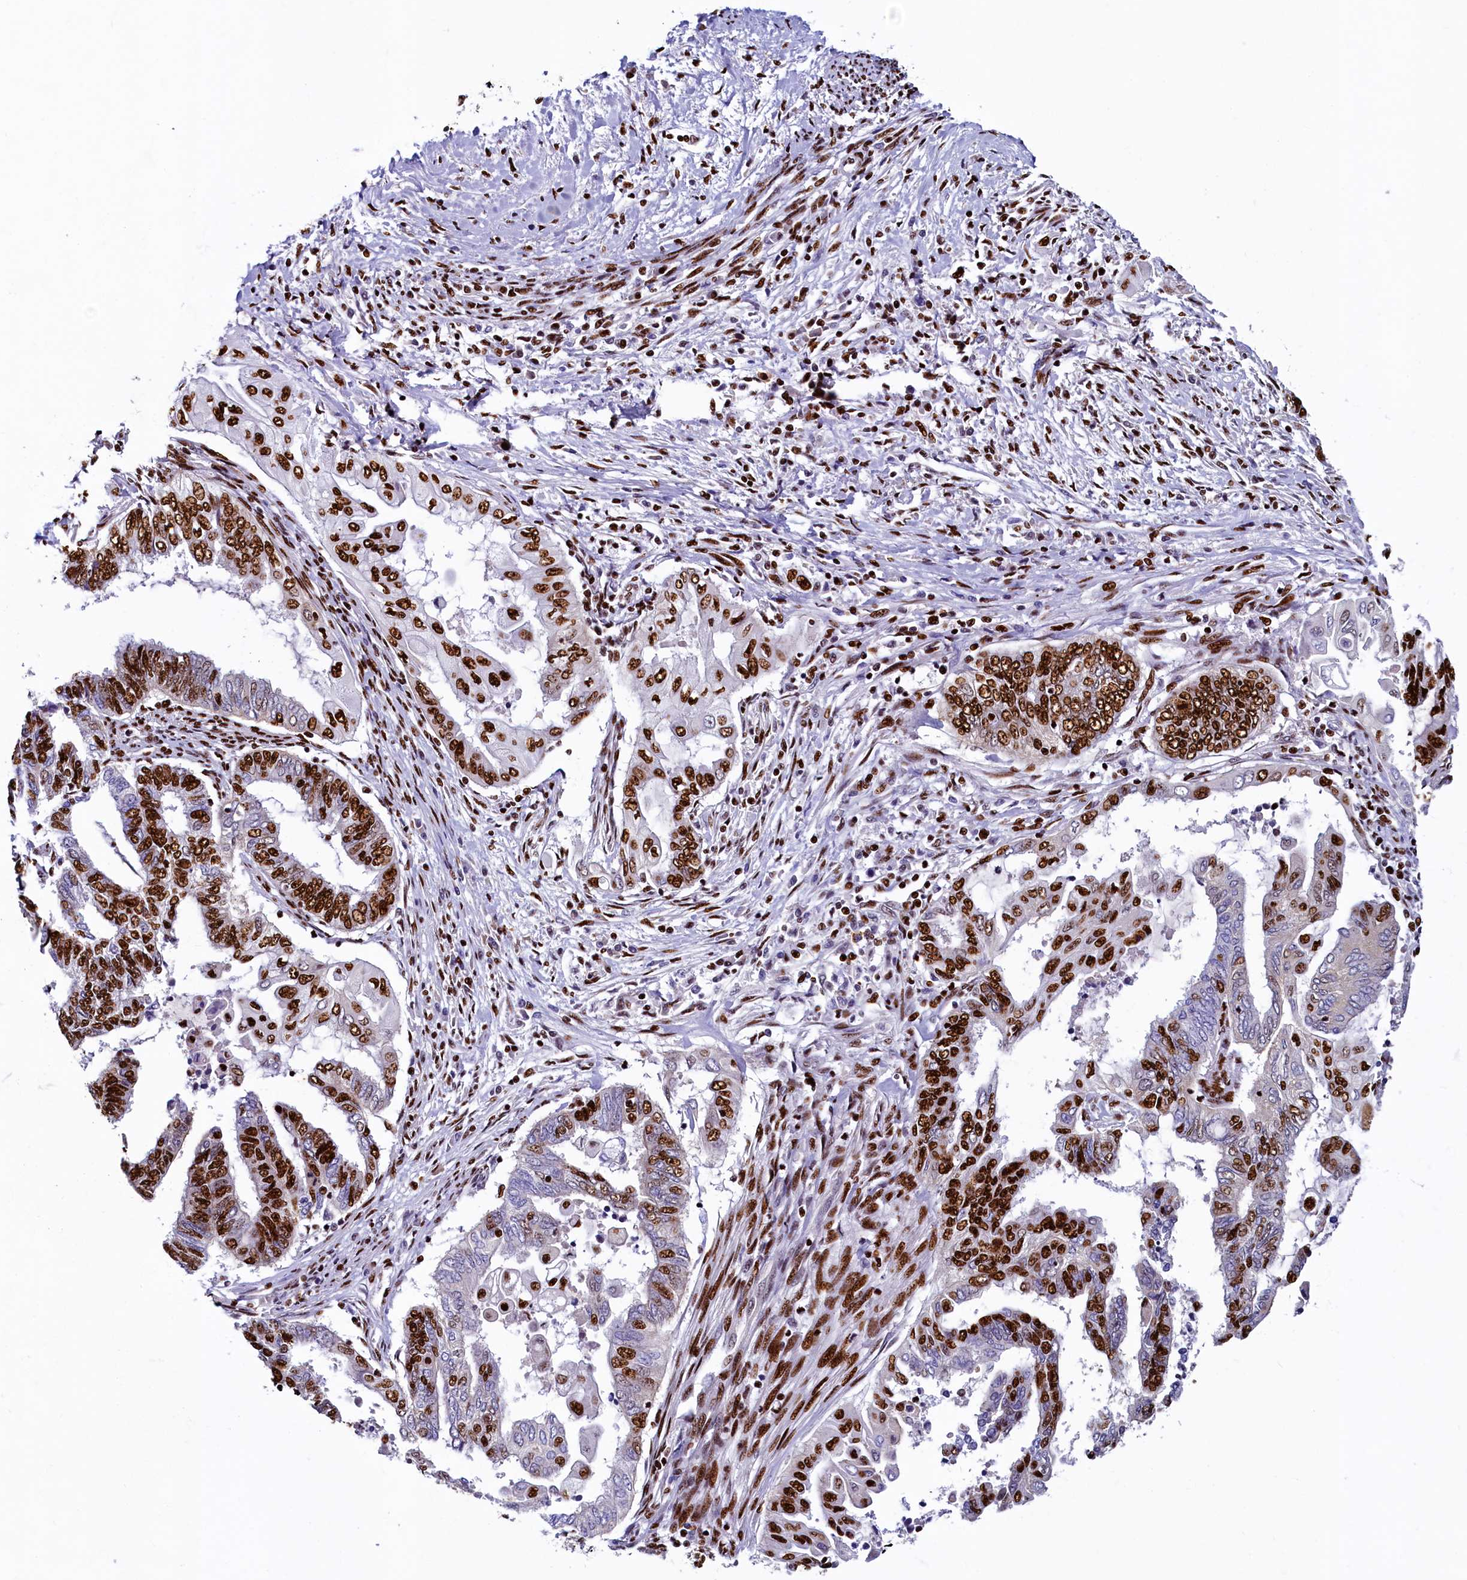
{"staining": {"intensity": "strong", "quantity": "25%-75%", "location": "nuclear"}, "tissue": "endometrial cancer", "cell_type": "Tumor cells", "image_type": "cancer", "snomed": [{"axis": "morphology", "description": "Adenocarcinoma, NOS"}, {"axis": "topography", "description": "Uterus"}, {"axis": "topography", "description": "Endometrium"}], "caption": "Strong nuclear expression for a protein is appreciated in approximately 25%-75% of tumor cells of endometrial cancer (adenocarcinoma) using immunohistochemistry.", "gene": "SRRM2", "patient": {"sex": "female", "age": 70}}